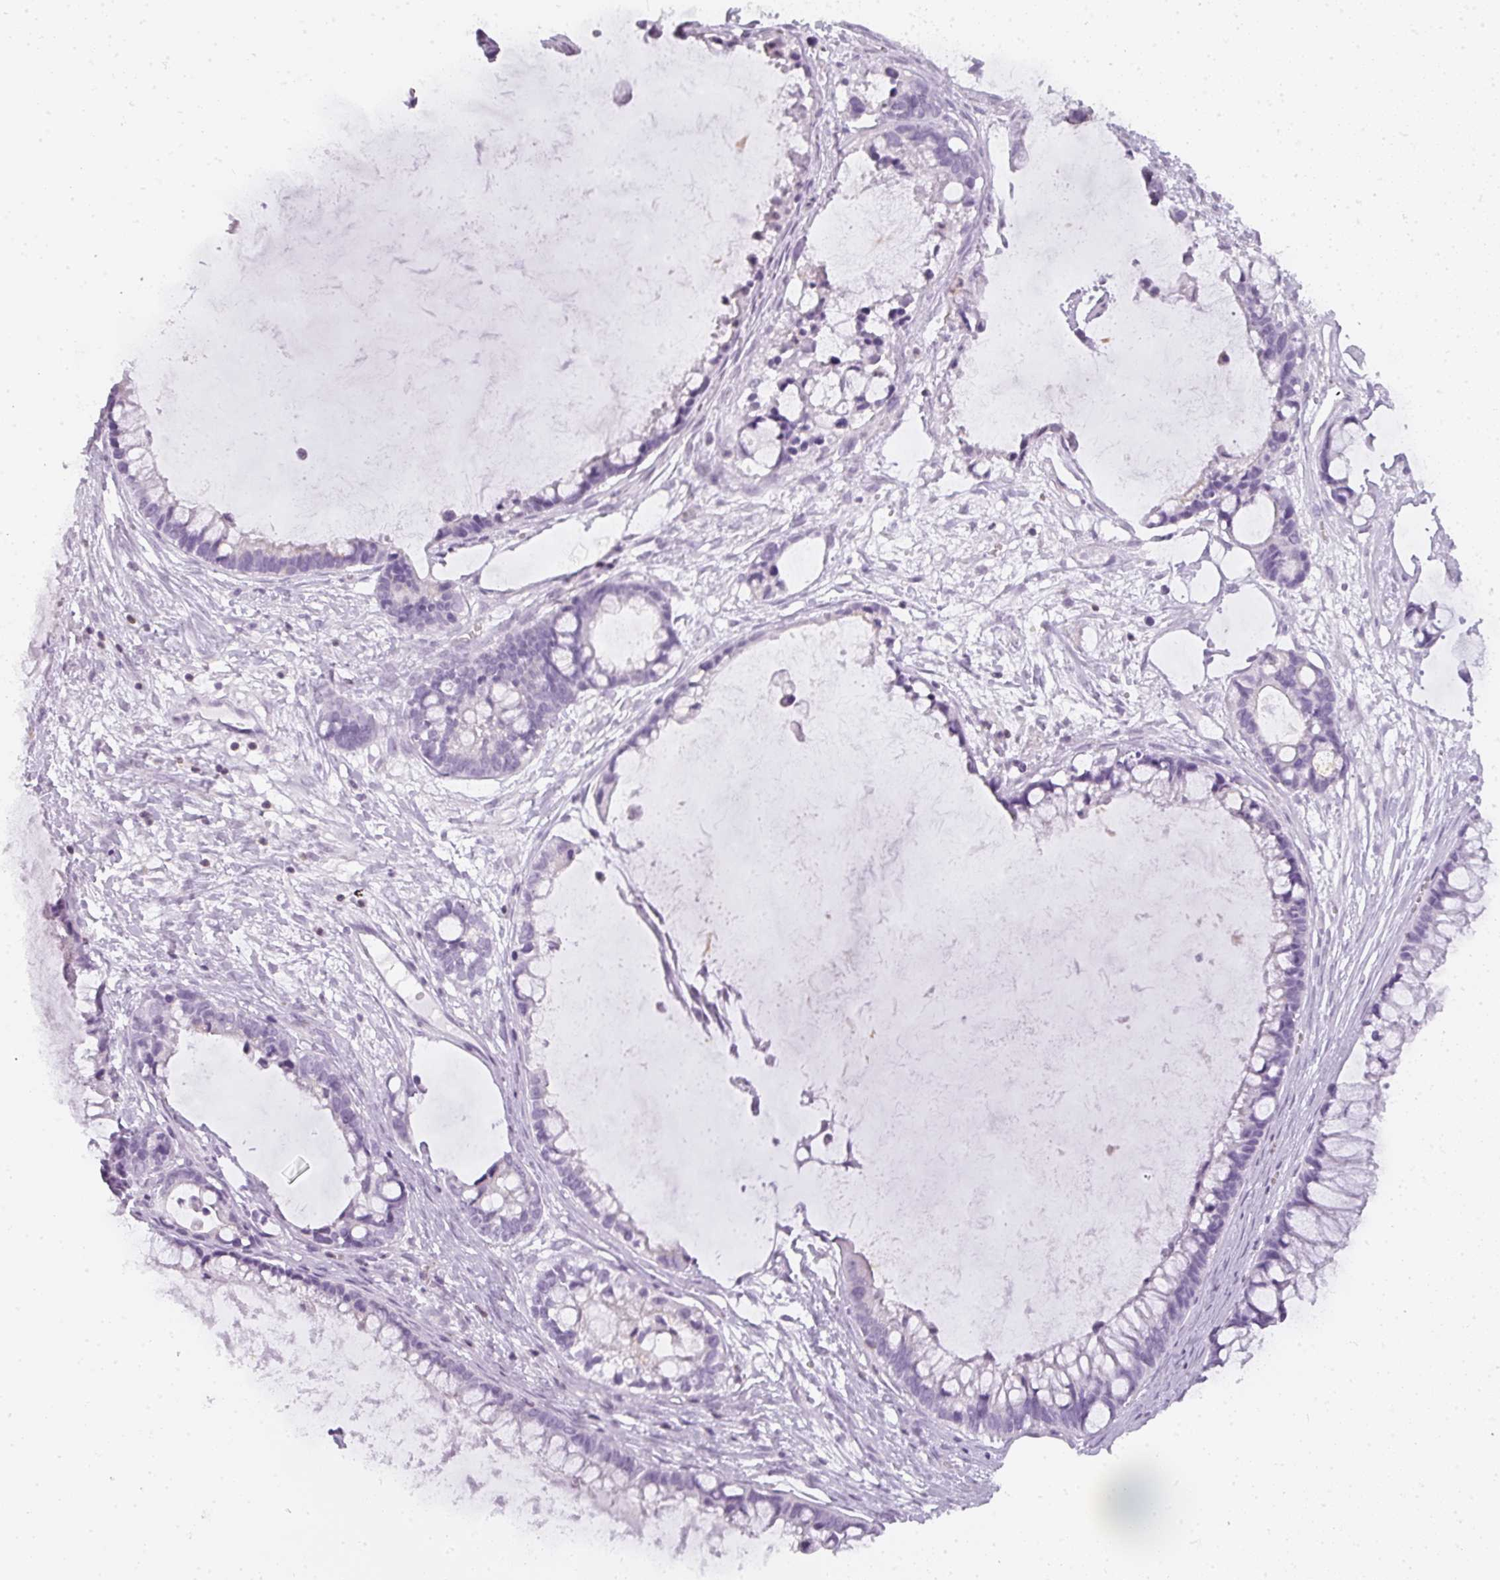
{"staining": {"intensity": "negative", "quantity": "none", "location": "none"}, "tissue": "ovarian cancer", "cell_type": "Tumor cells", "image_type": "cancer", "snomed": [{"axis": "morphology", "description": "Cystadenocarcinoma, mucinous, NOS"}, {"axis": "topography", "description": "Ovary"}], "caption": "Immunohistochemistry of ovarian cancer displays no expression in tumor cells.", "gene": "TMEM42", "patient": {"sex": "female", "age": 63}}